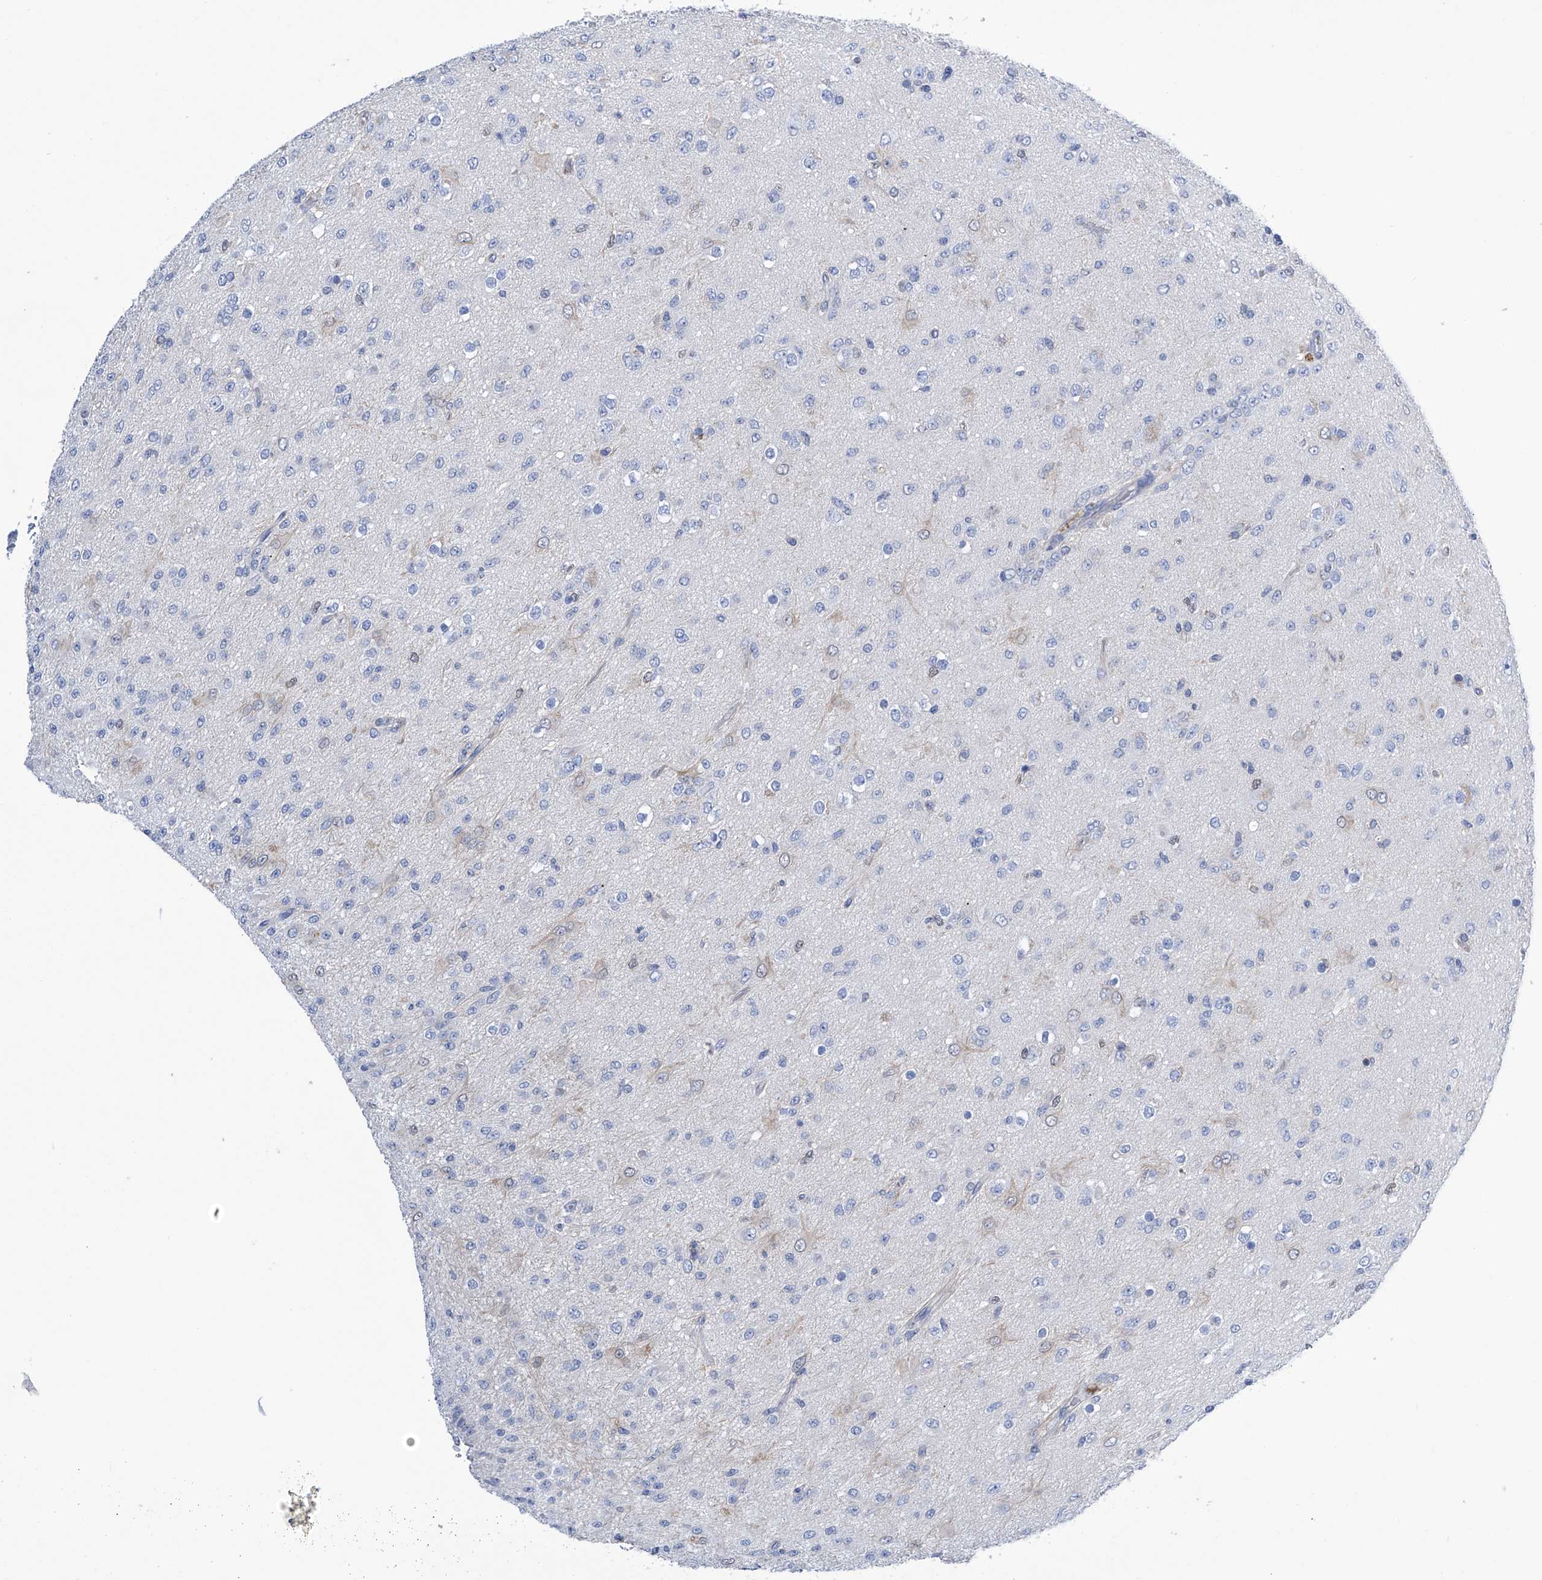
{"staining": {"intensity": "negative", "quantity": "none", "location": "none"}, "tissue": "glioma", "cell_type": "Tumor cells", "image_type": "cancer", "snomed": [{"axis": "morphology", "description": "Glioma, malignant, Low grade"}, {"axis": "topography", "description": "Brain"}], "caption": "Tumor cells show no significant protein expression in glioma.", "gene": "PGM3", "patient": {"sex": "male", "age": 65}}